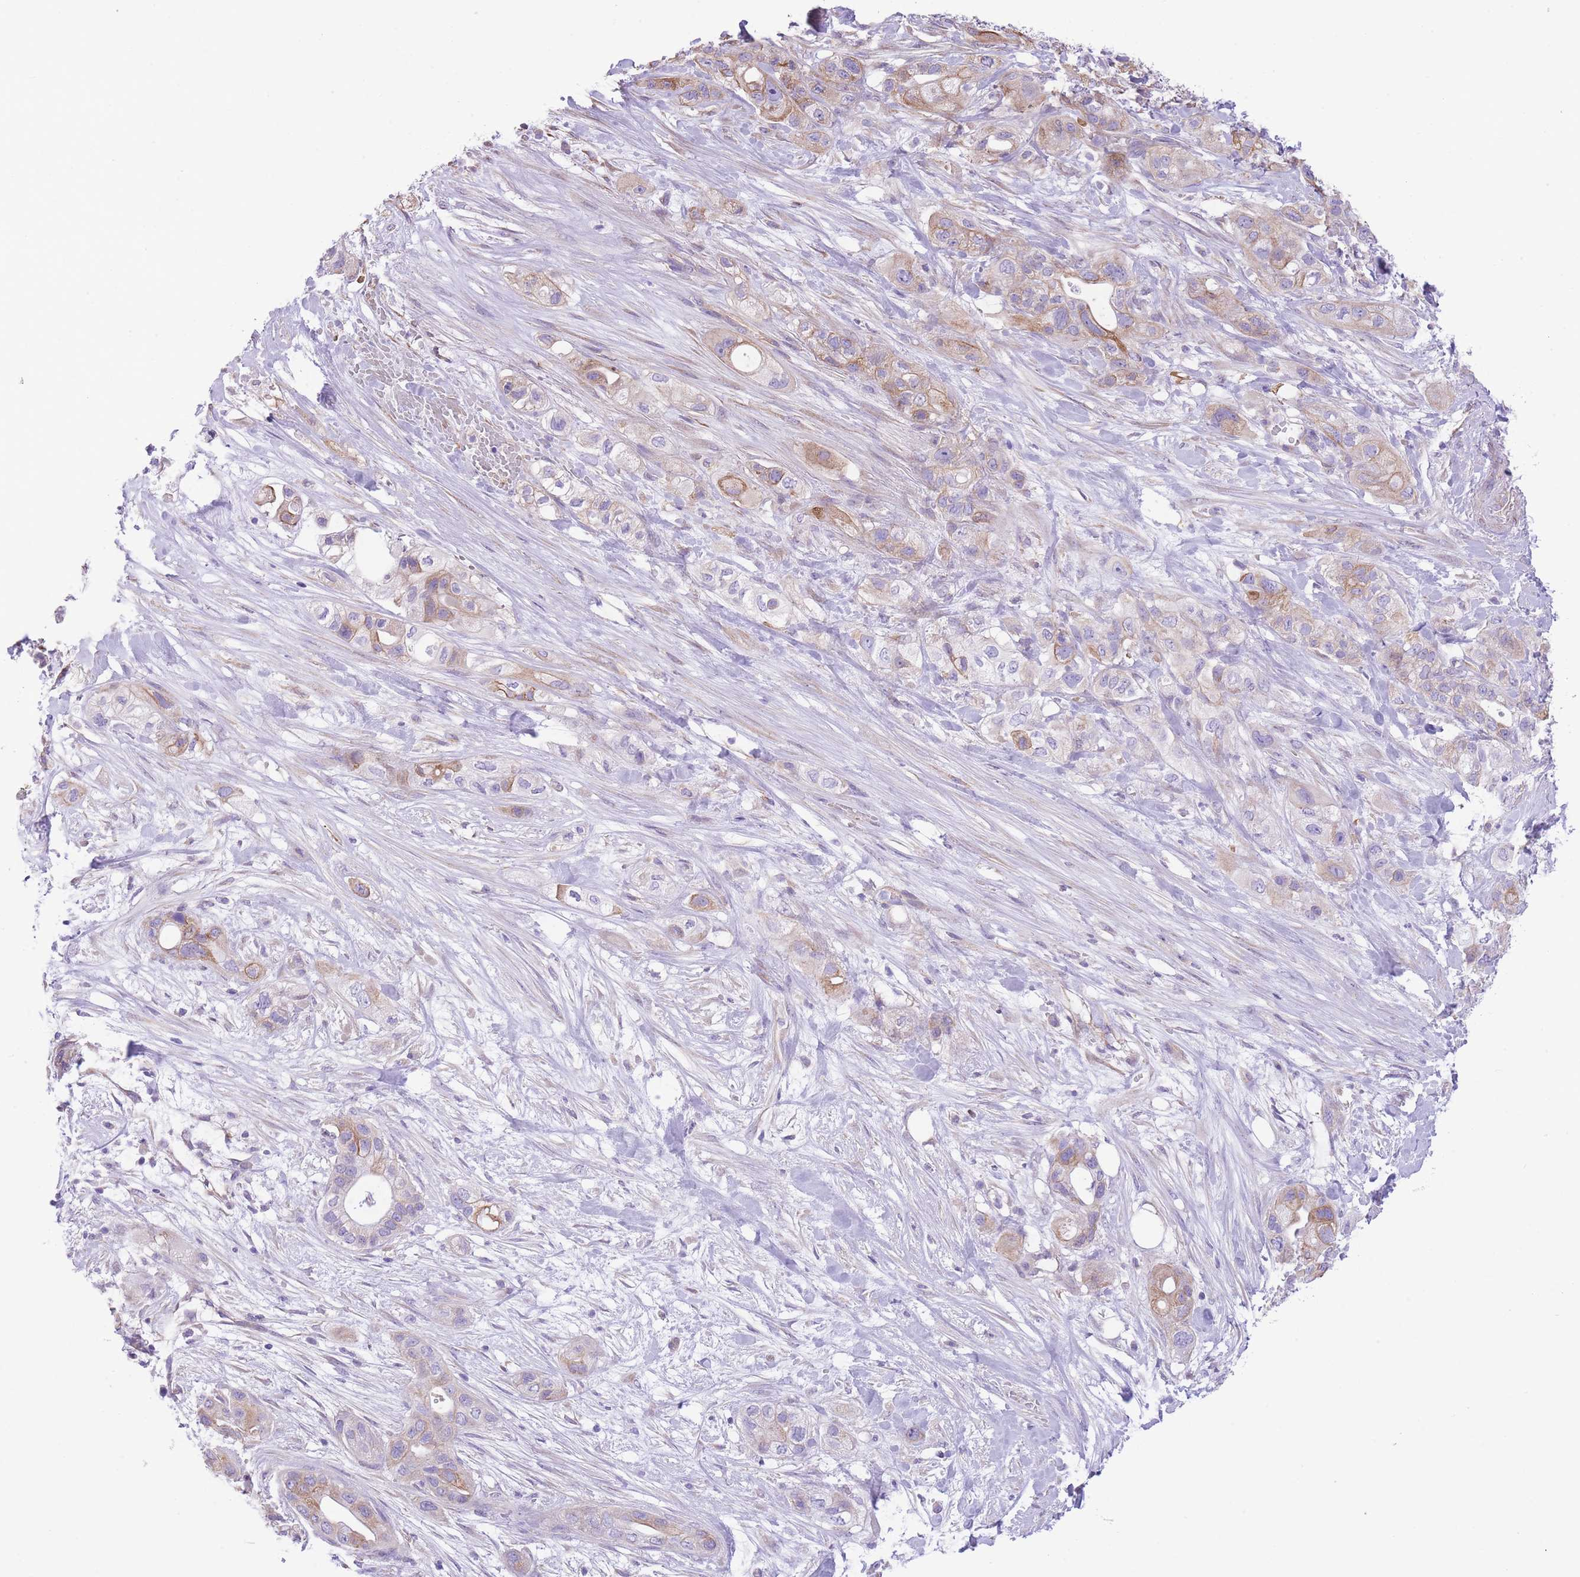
{"staining": {"intensity": "moderate", "quantity": "25%-75%", "location": "cytoplasmic/membranous"}, "tissue": "pancreatic cancer", "cell_type": "Tumor cells", "image_type": "cancer", "snomed": [{"axis": "morphology", "description": "Adenocarcinoma, NOS"}, {"axis": "topography", "description": "Pancreas"}], "caption": "Moderate cytoplasmic/membranous protein staining is seen in about 25%-75% of tumor cells in pancreatic cancer.", "gene": "RHOU", "patient": {"sex": "male", "age": 44}}